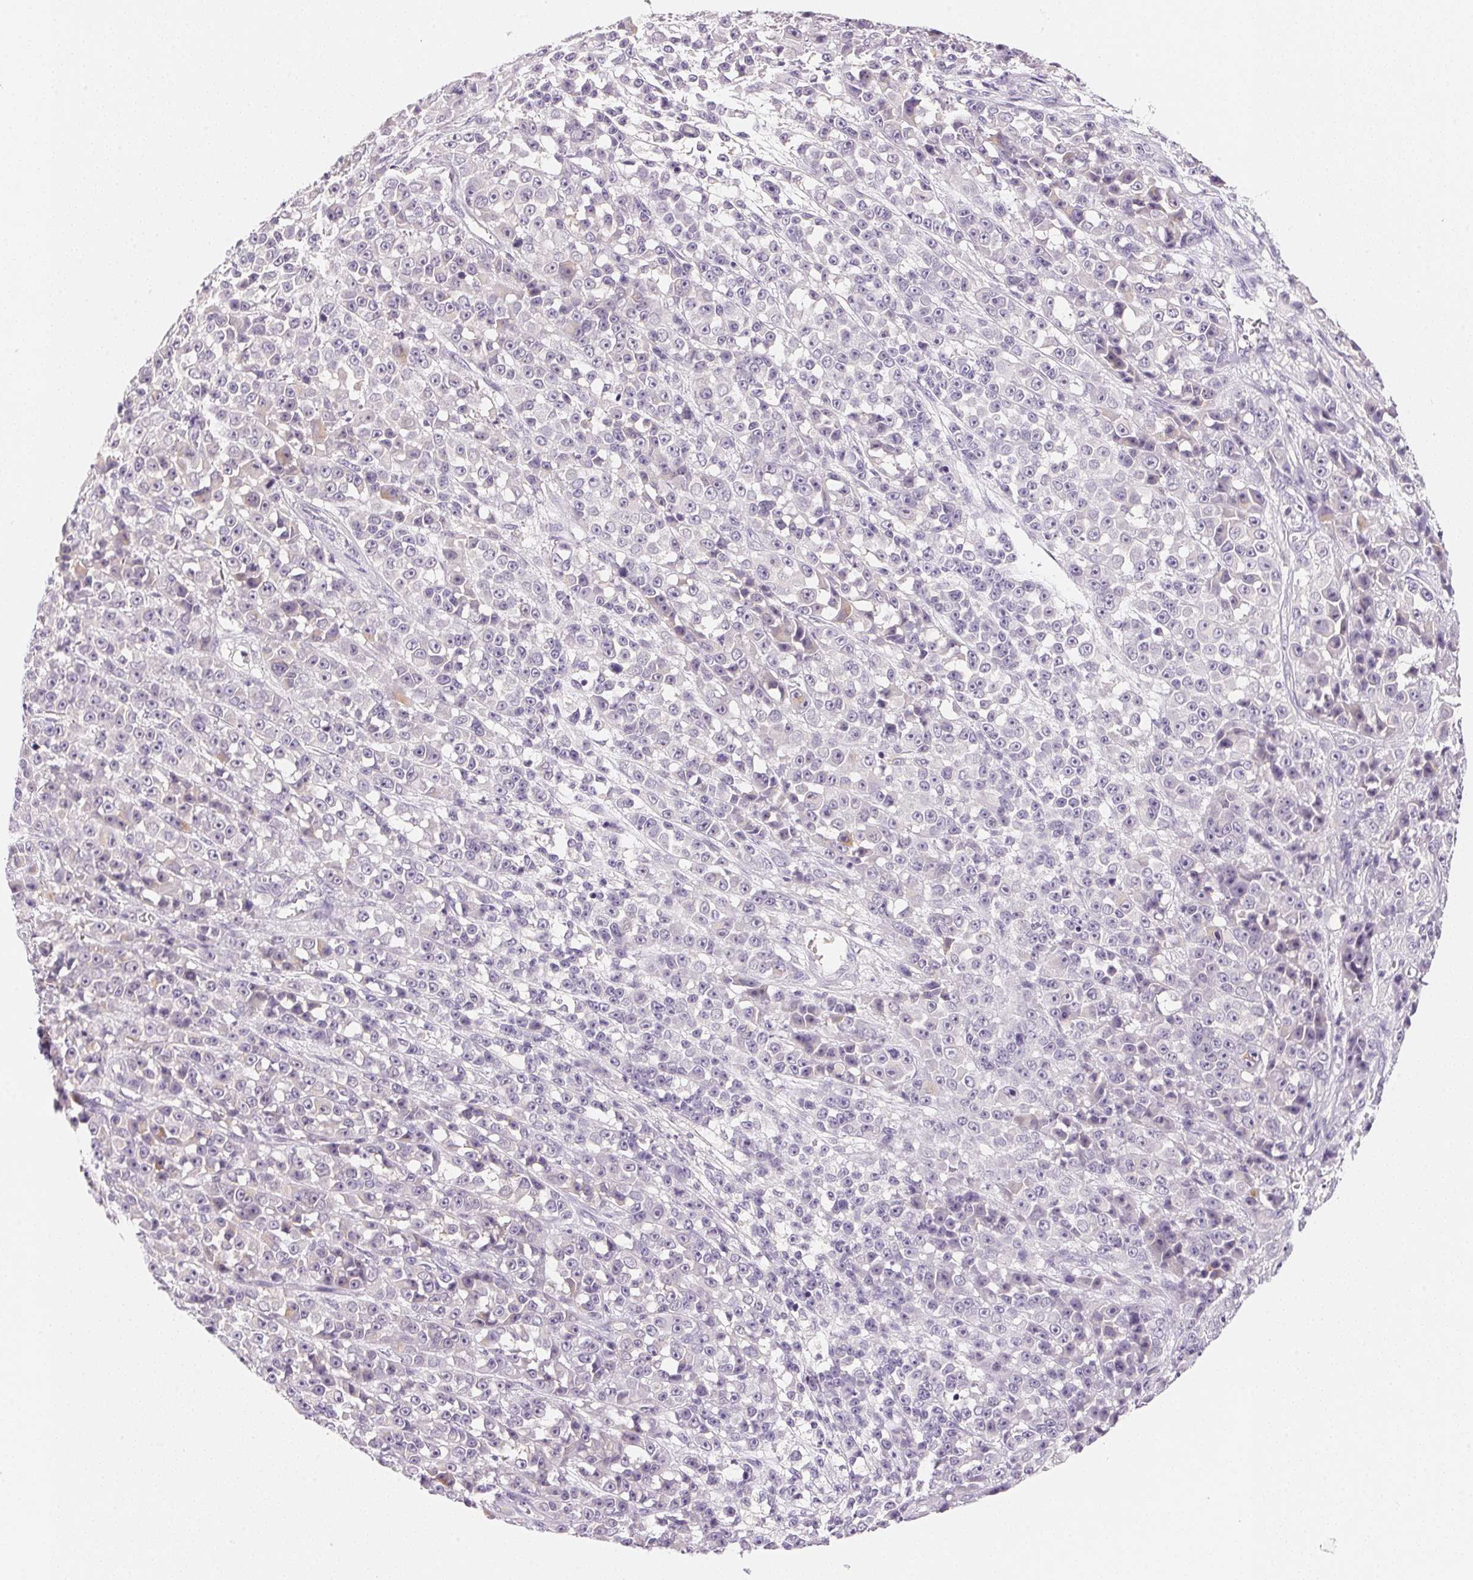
{"staining": {"intensity": "negative", "quantity": "none", "location": "none"}, "tissue": "melanoma", "cell_type": "Tumor cells", "image_type": "cancer", "snomed": [{"axis": "morphology", "description": "Malignant melanoma, NOS"}, {"axis": "topography", "description": "Skin"}, {"axis": "topography", "description": "Skin of back"}], "caption": "Immunohistochemistry of human malignant melanoma exhibits no positivity in tumor cells. (Stains: DAB immunohistochemistry with hematoxylin counter stain, Microscopy: brightfield microscopy at high magnification).", "gene": "MCOLN3", "patient": {"sex": "male", "age": 91}}